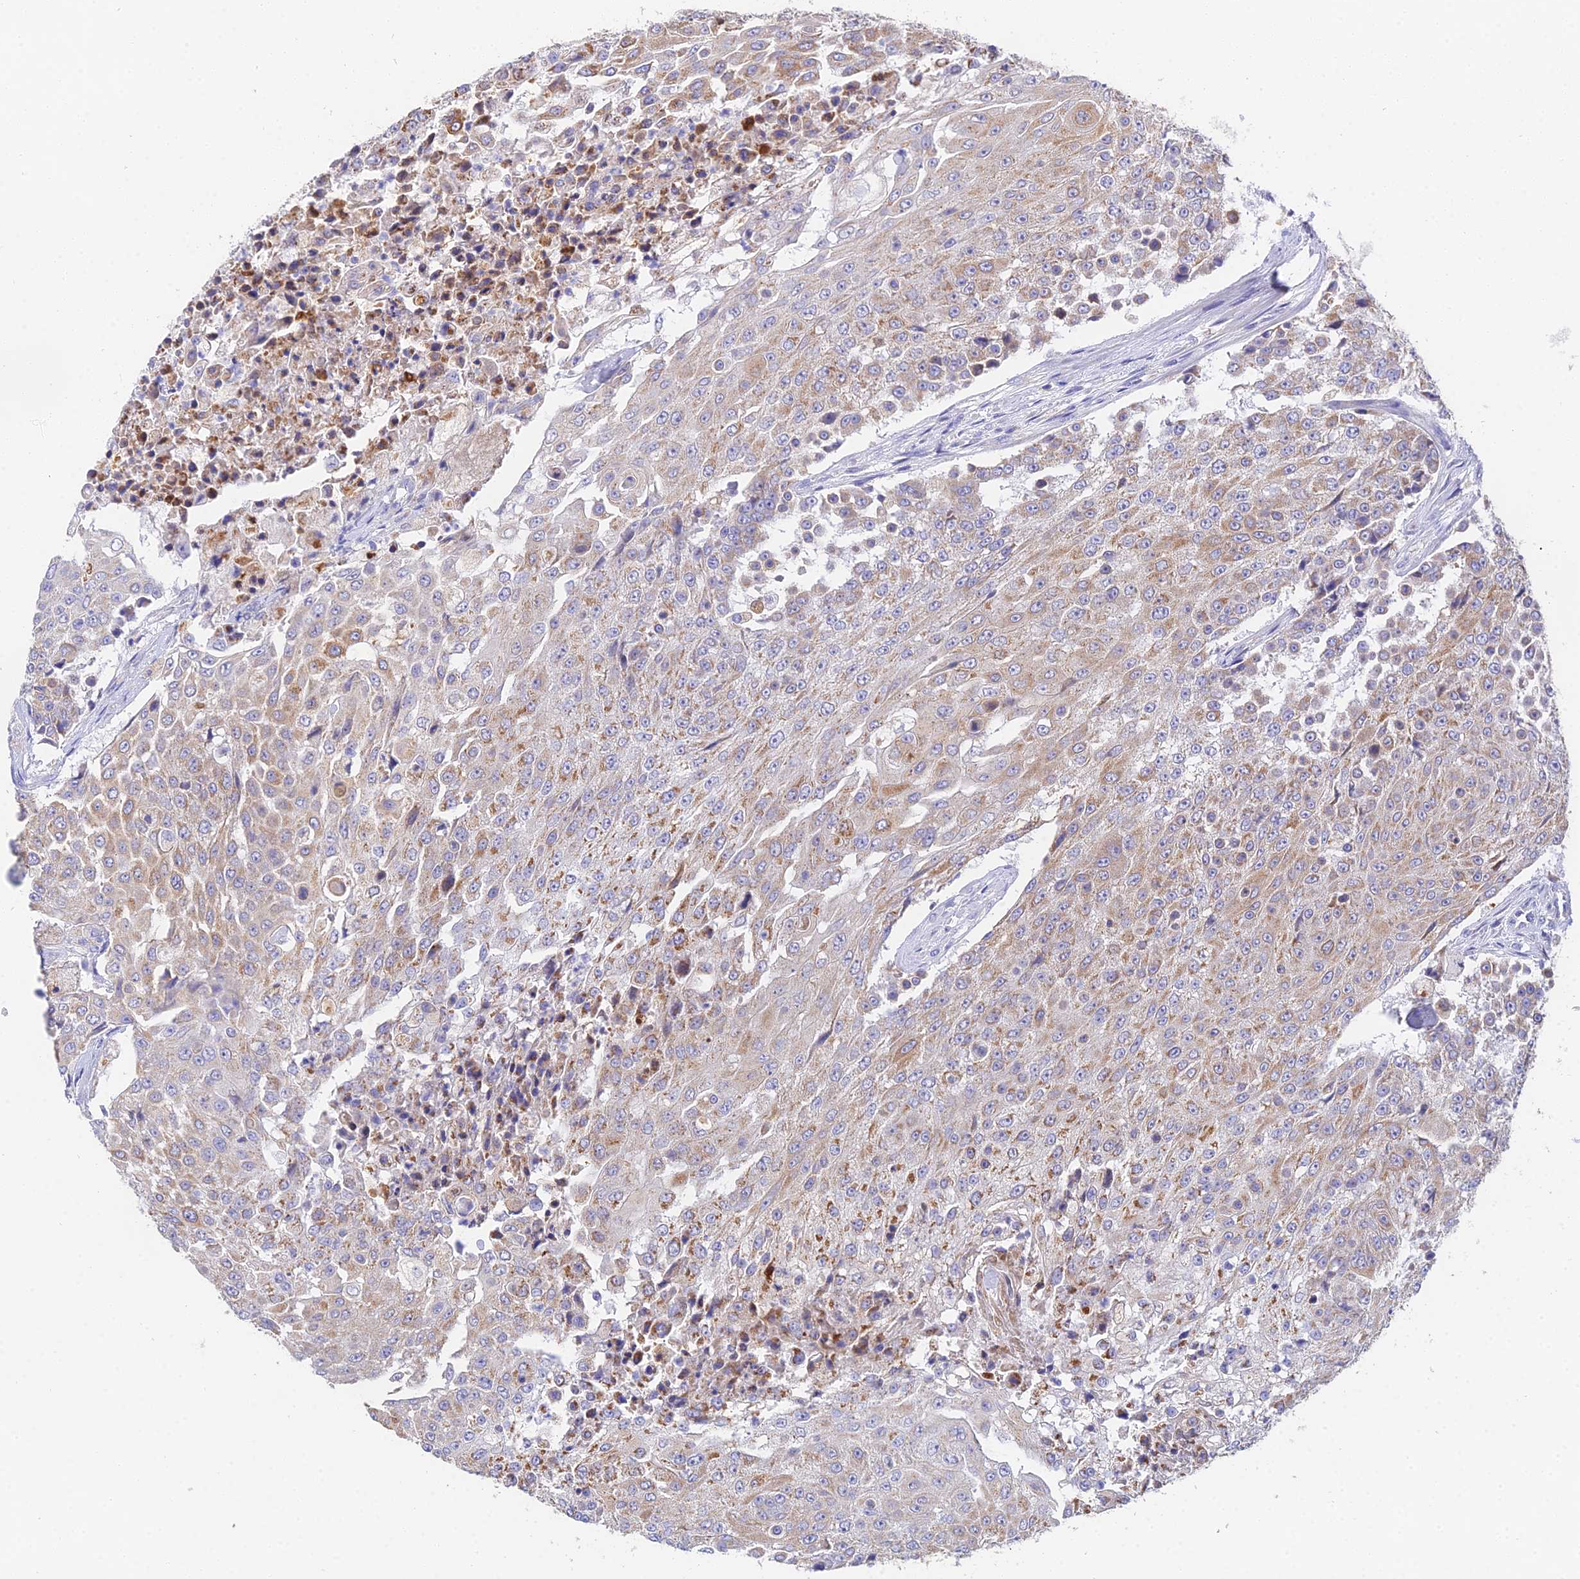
{"staining": {"intensity": "moderate", "quantity": "25%-75%", "location": "cytoplasmic/membranous"}, "tissue": "urothelial cancer", "cell_type": "Tumor cells", "image_type": "cancer", "snomed": [{"axis": "morphology", "description": "Urothelial carcinoma, High grade"}, {"axis": "topography", "description": "Urinary bladder"}], "caption": "Brown immunohistochemical staining in human urothelial cancer shows moderate cytoplasmic/membranous expression in about 25%-75% of tumor cells.", "gene": "PPP2R2C", "patient": {"sex": "female", "age": 63}}